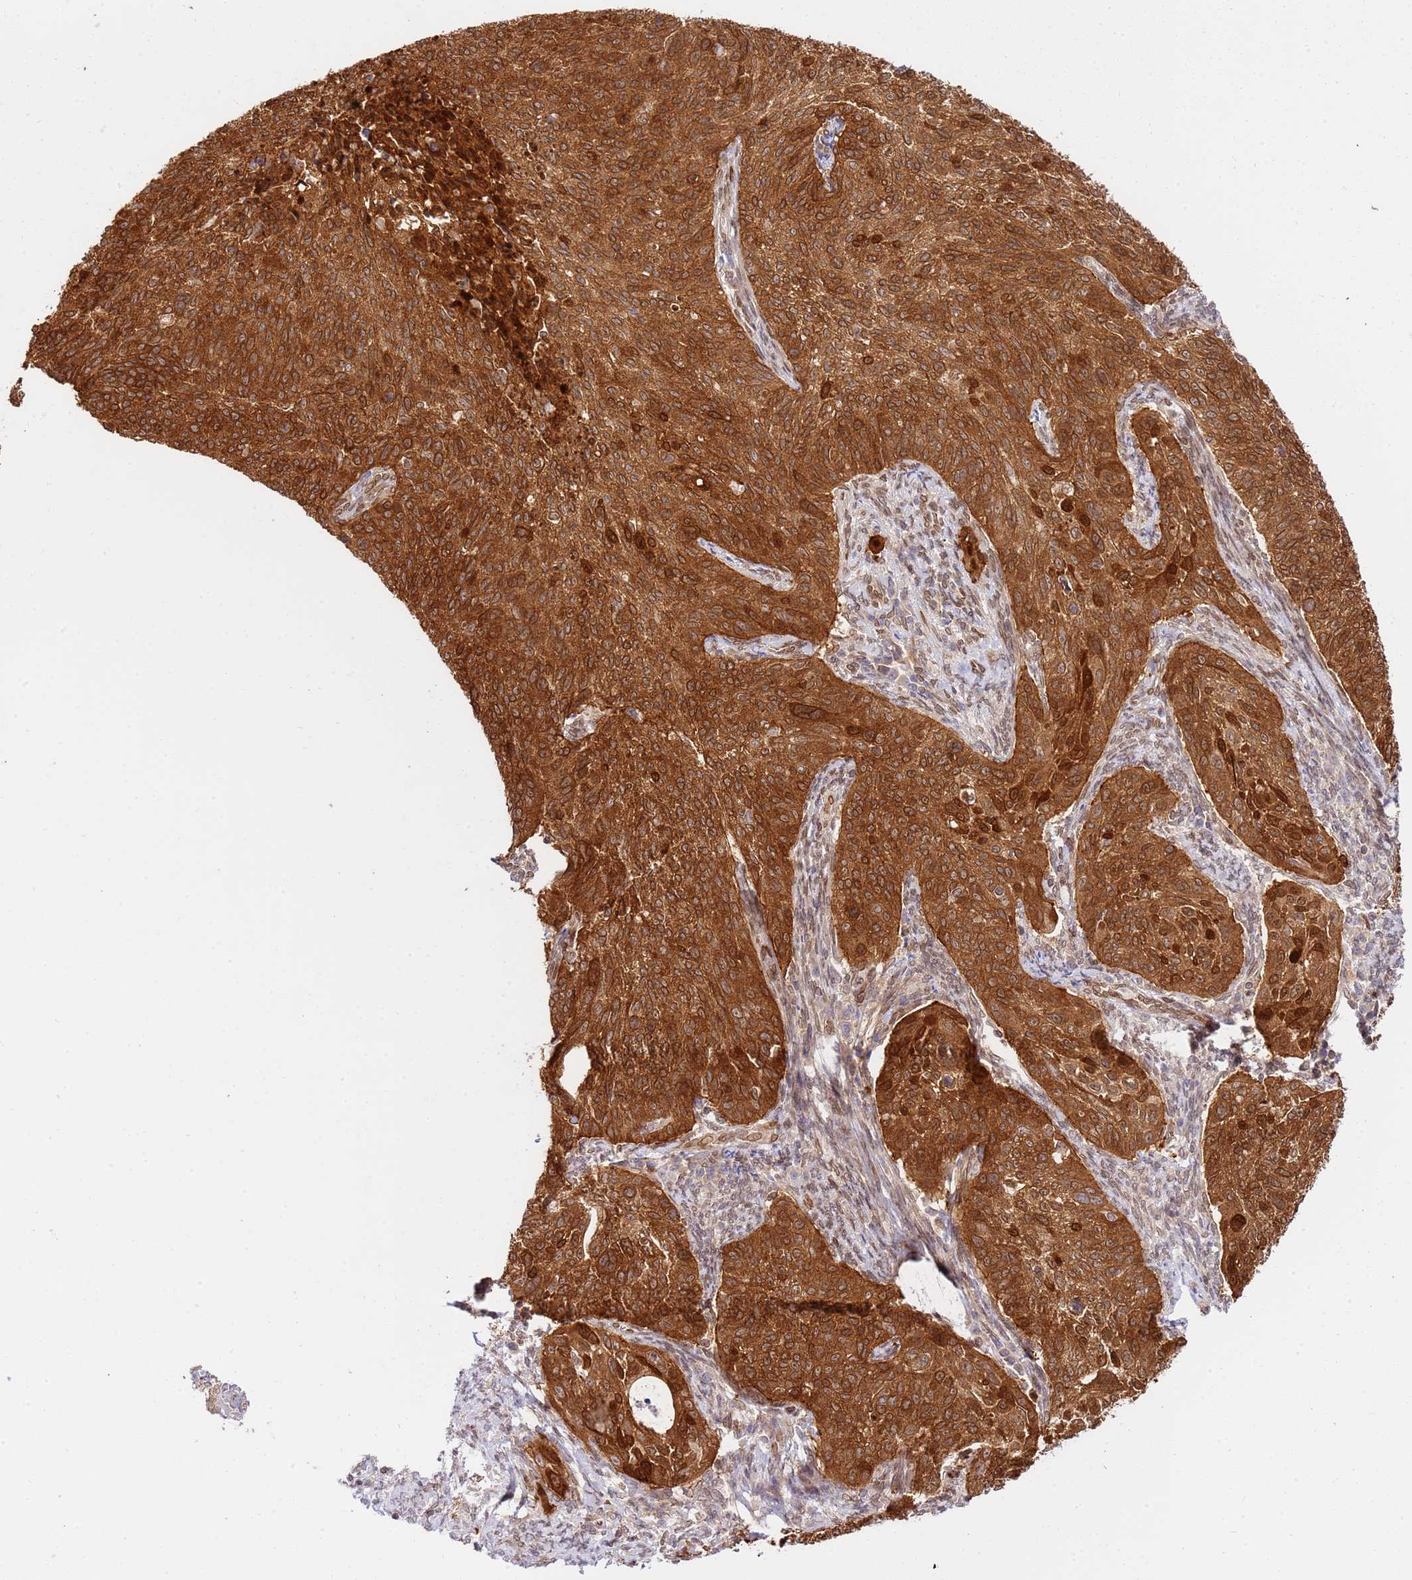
{"staining": {"intensity": "strong", "quantity": ">75%", "location": "cytoplasmic/membranous,nuclear"}, "tissue": "cervical cancer", "cell_type": "Tumor cells", "image_type": "cancer", "snomed": [{"axis": "morphology", "description": "Squamous cell carcinoma, NOS"}, {"axis": "topography", "description": "Cervix"}], "caption": "Immunohistochemical staining of cervical cancer displays high levels of strong cytoplasmic/membranous and nuclear staining in about >75% of tumor cells. The staining was performed using DAB to visualize the protein expression in brown, while the nuclei were stained in blue with hematoxylin (Magnification: 20x).", "gene": "TRIM37", "patient": {"sex": "female", "age": 70}}